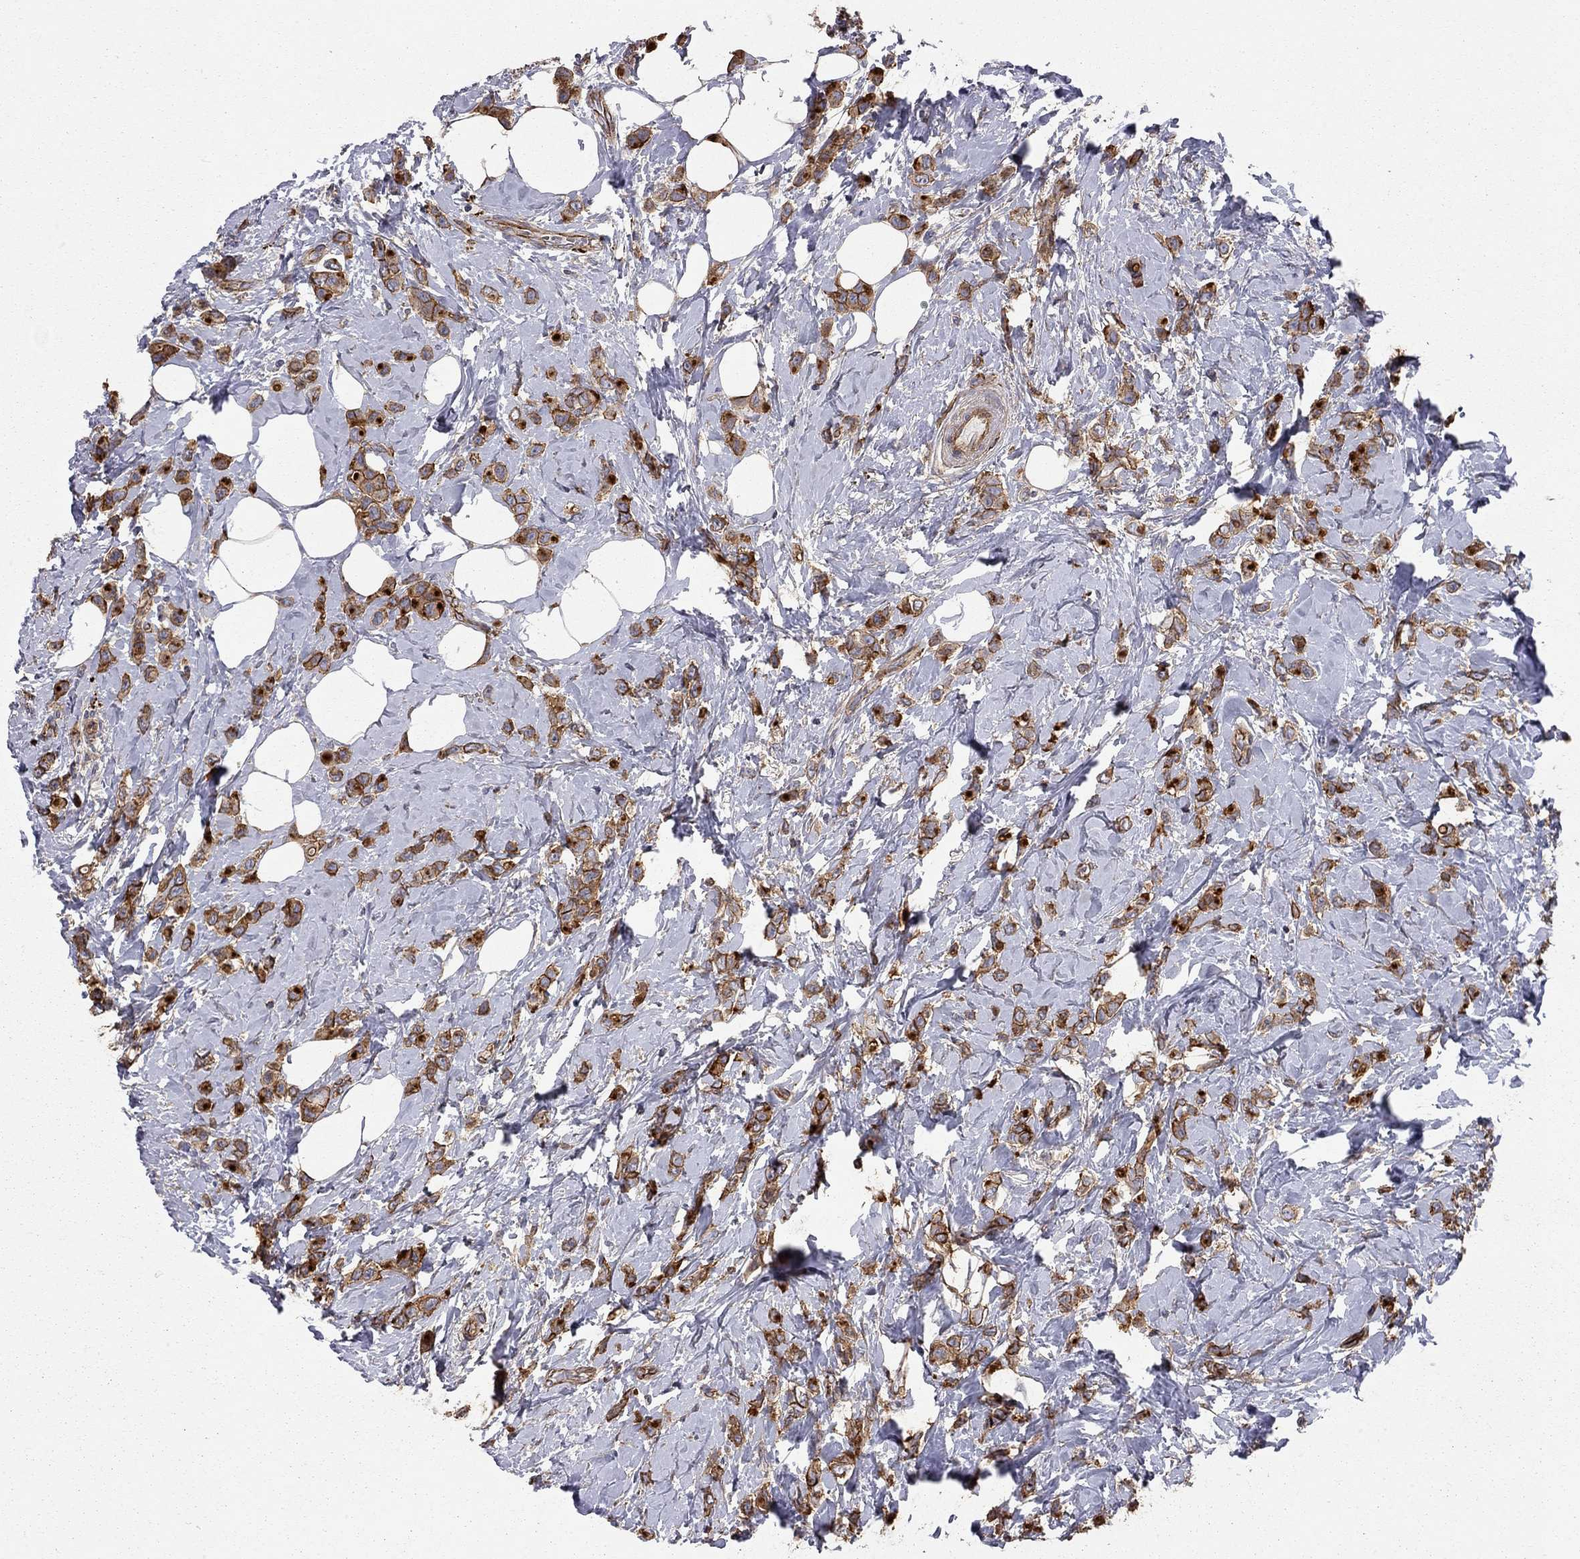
{"staining": {"intensity": "strong", "quantity": ">75%", "location": "cytoplasmic/membranous"}, "tissue": "breast cancer", "cell_type": "Tumor cells", "image_type": "cancer", "snomed": [{"axis": "morphology", "description": "Lobular carcinoma"}, {"axis": "topography", "description": "Breast"}], "caption": "Human breast lobular carcinoma stained for a protein (brown) exhibits strong cytoplasmic/membranous positive positivity in about >75% of tumor cells.", "gene": "RASEF", "patient": {"sex": "female", "age": 66}}